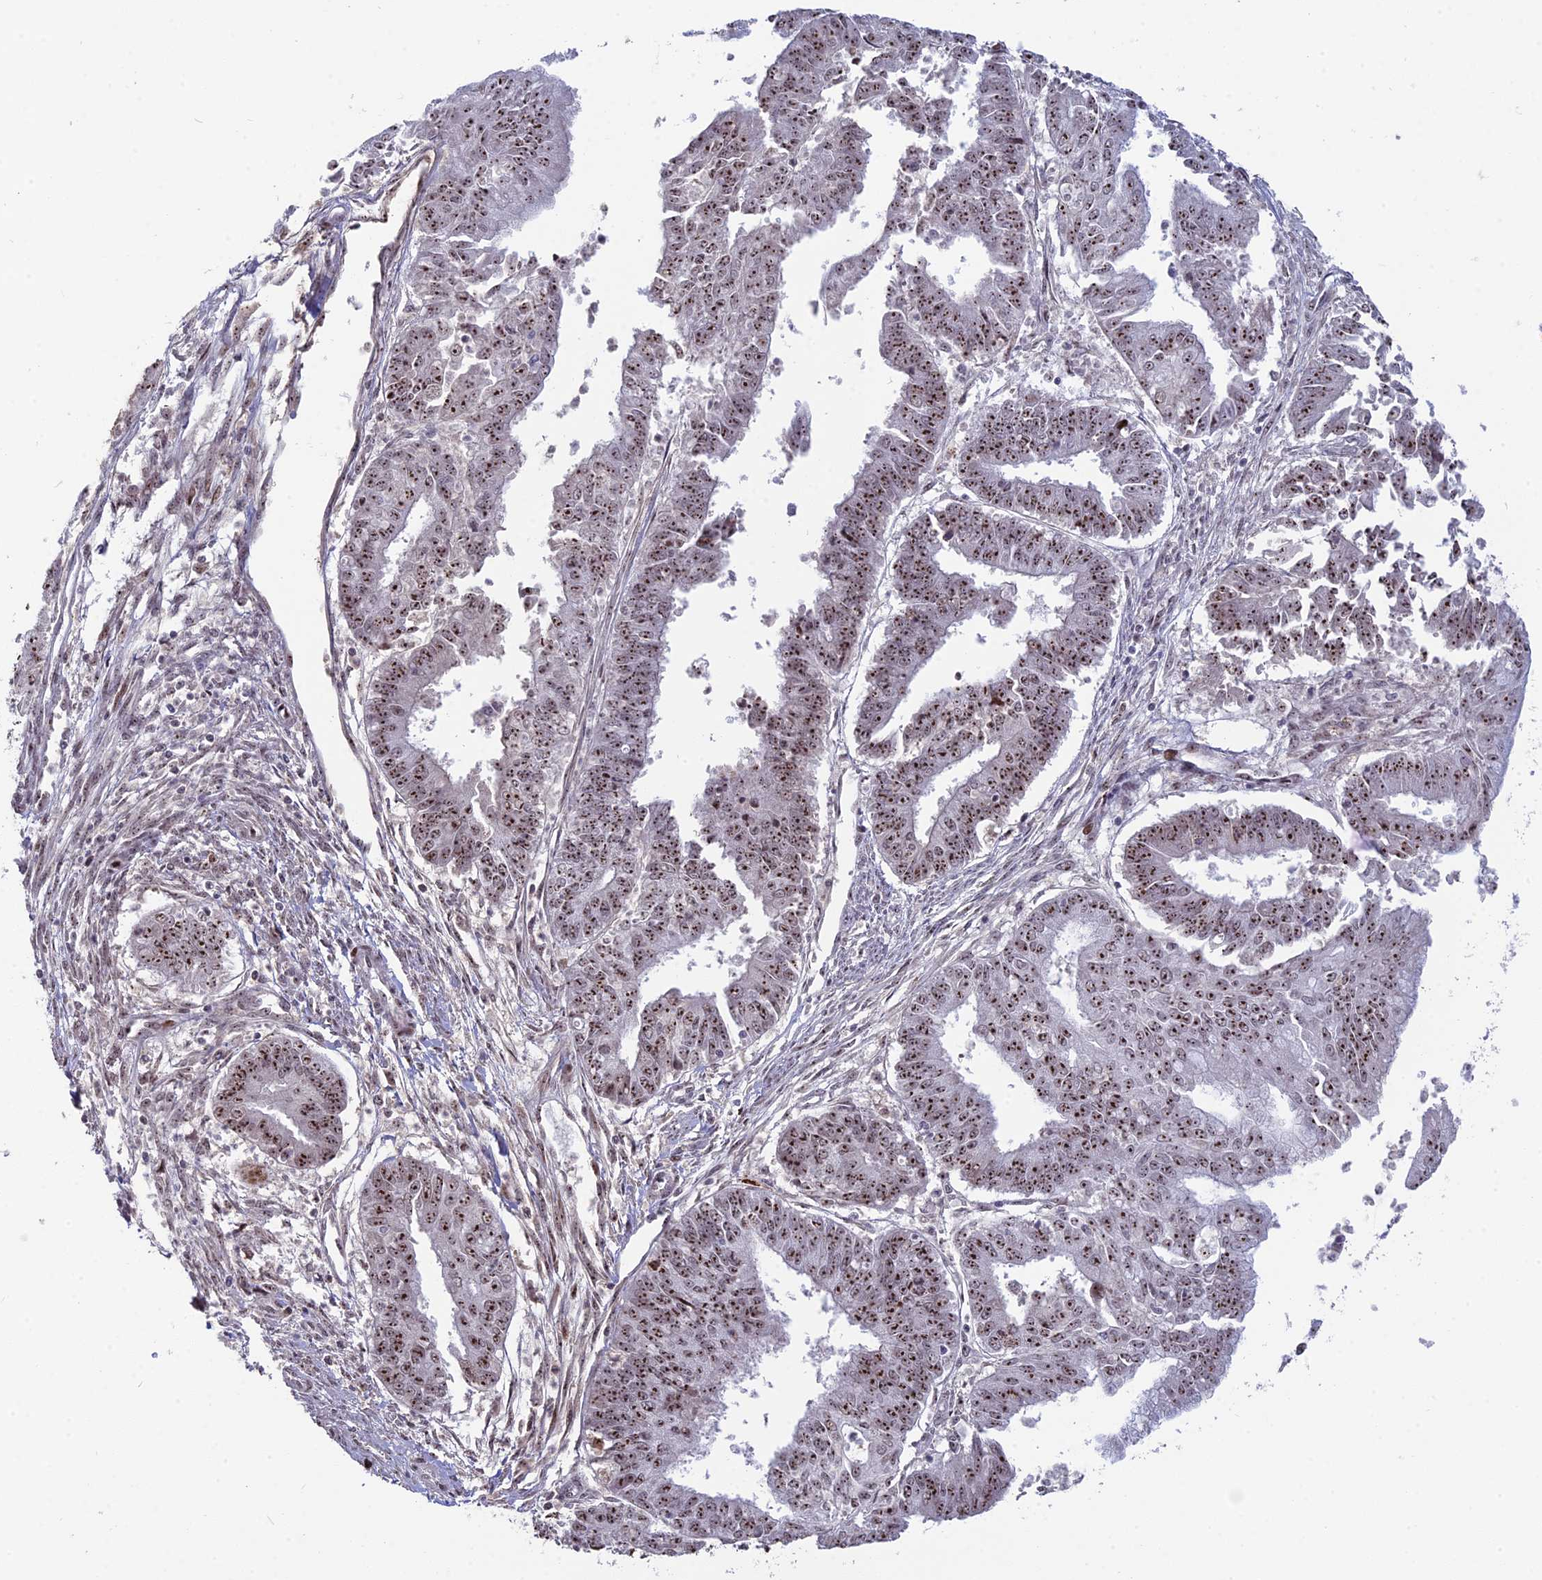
{"staining": {"intensity": "strong", "quantity": ">75%", "location": "nuclear"}, "tissue": "endometrial cancer", "cell_type": "Tumor cells", "image_type": "cancer", "snomed": [{"axis": "morphology", "description": "Adenocarcinoma, NOS"}, {"axis": "topography", "description": "Endometrium"}], "caption": "A high-resolution micrograph shows IHC staining of endometrial cancer (adenocarcinoma), which displays strong nuclear staining in about >75% of tumor cells. (DAB IHC with brightfield microscopy, high magnification).", "gene": "FAM131A", "patient": {"sex": "female", "age": 73}}